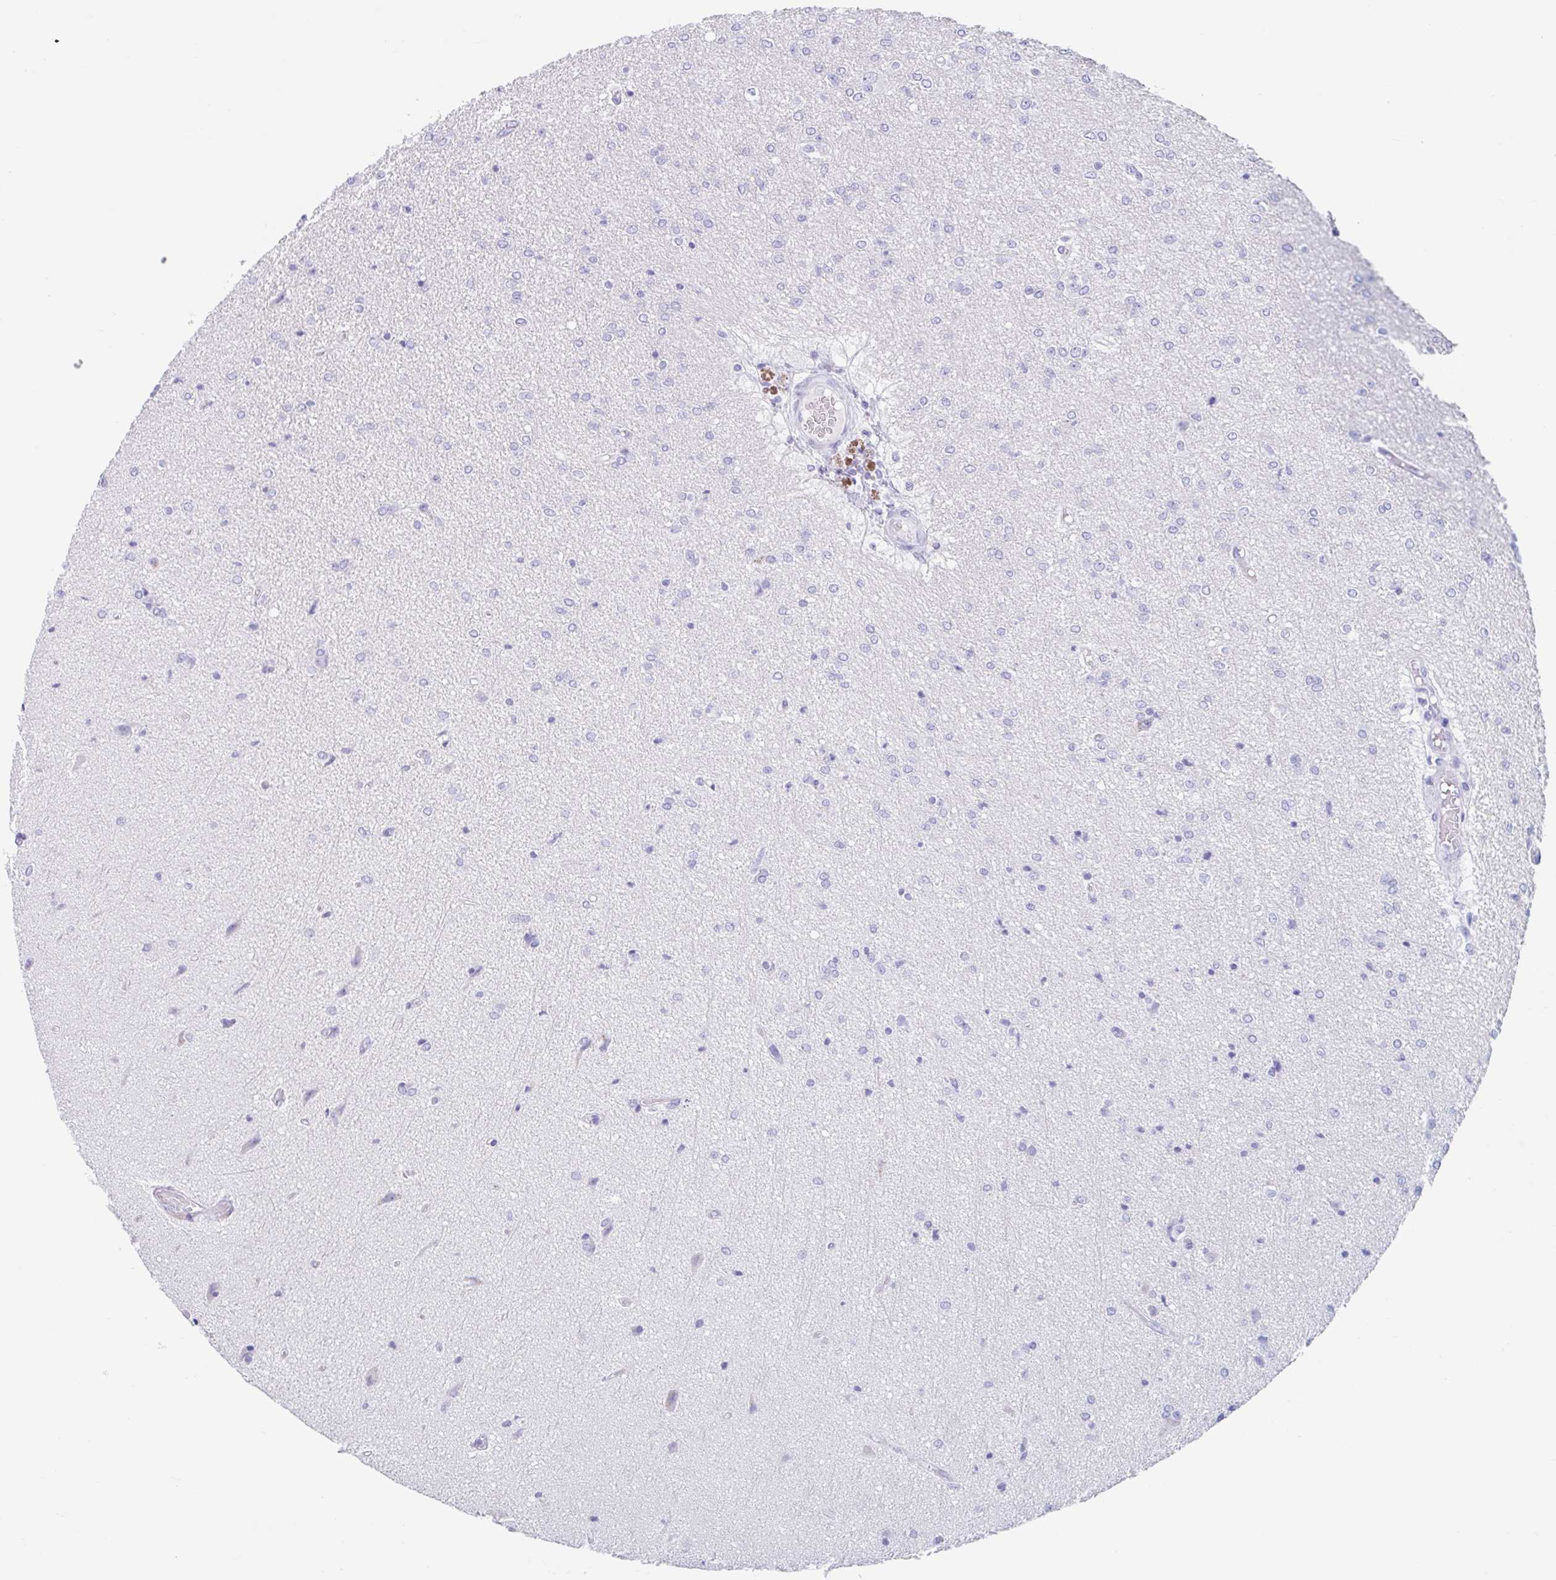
{"staining": {"intensity": "negative", "quantity": "none", "location": "none"}, "tissue": "glioma", "cell_type": "Tumor cells", "image_type": "cancer", "snomed": [{"axis": "morphology", "description": "Glioma, malignant, Low grade"}, {"axis": "topography", "description": "Brain"}], "caption": "An IHC photomicrograph of glioma is shown. There is no staining in tumor cells of glioma.", "gene": "CPTP", "patient": {"sex": "male", "age": 26}}